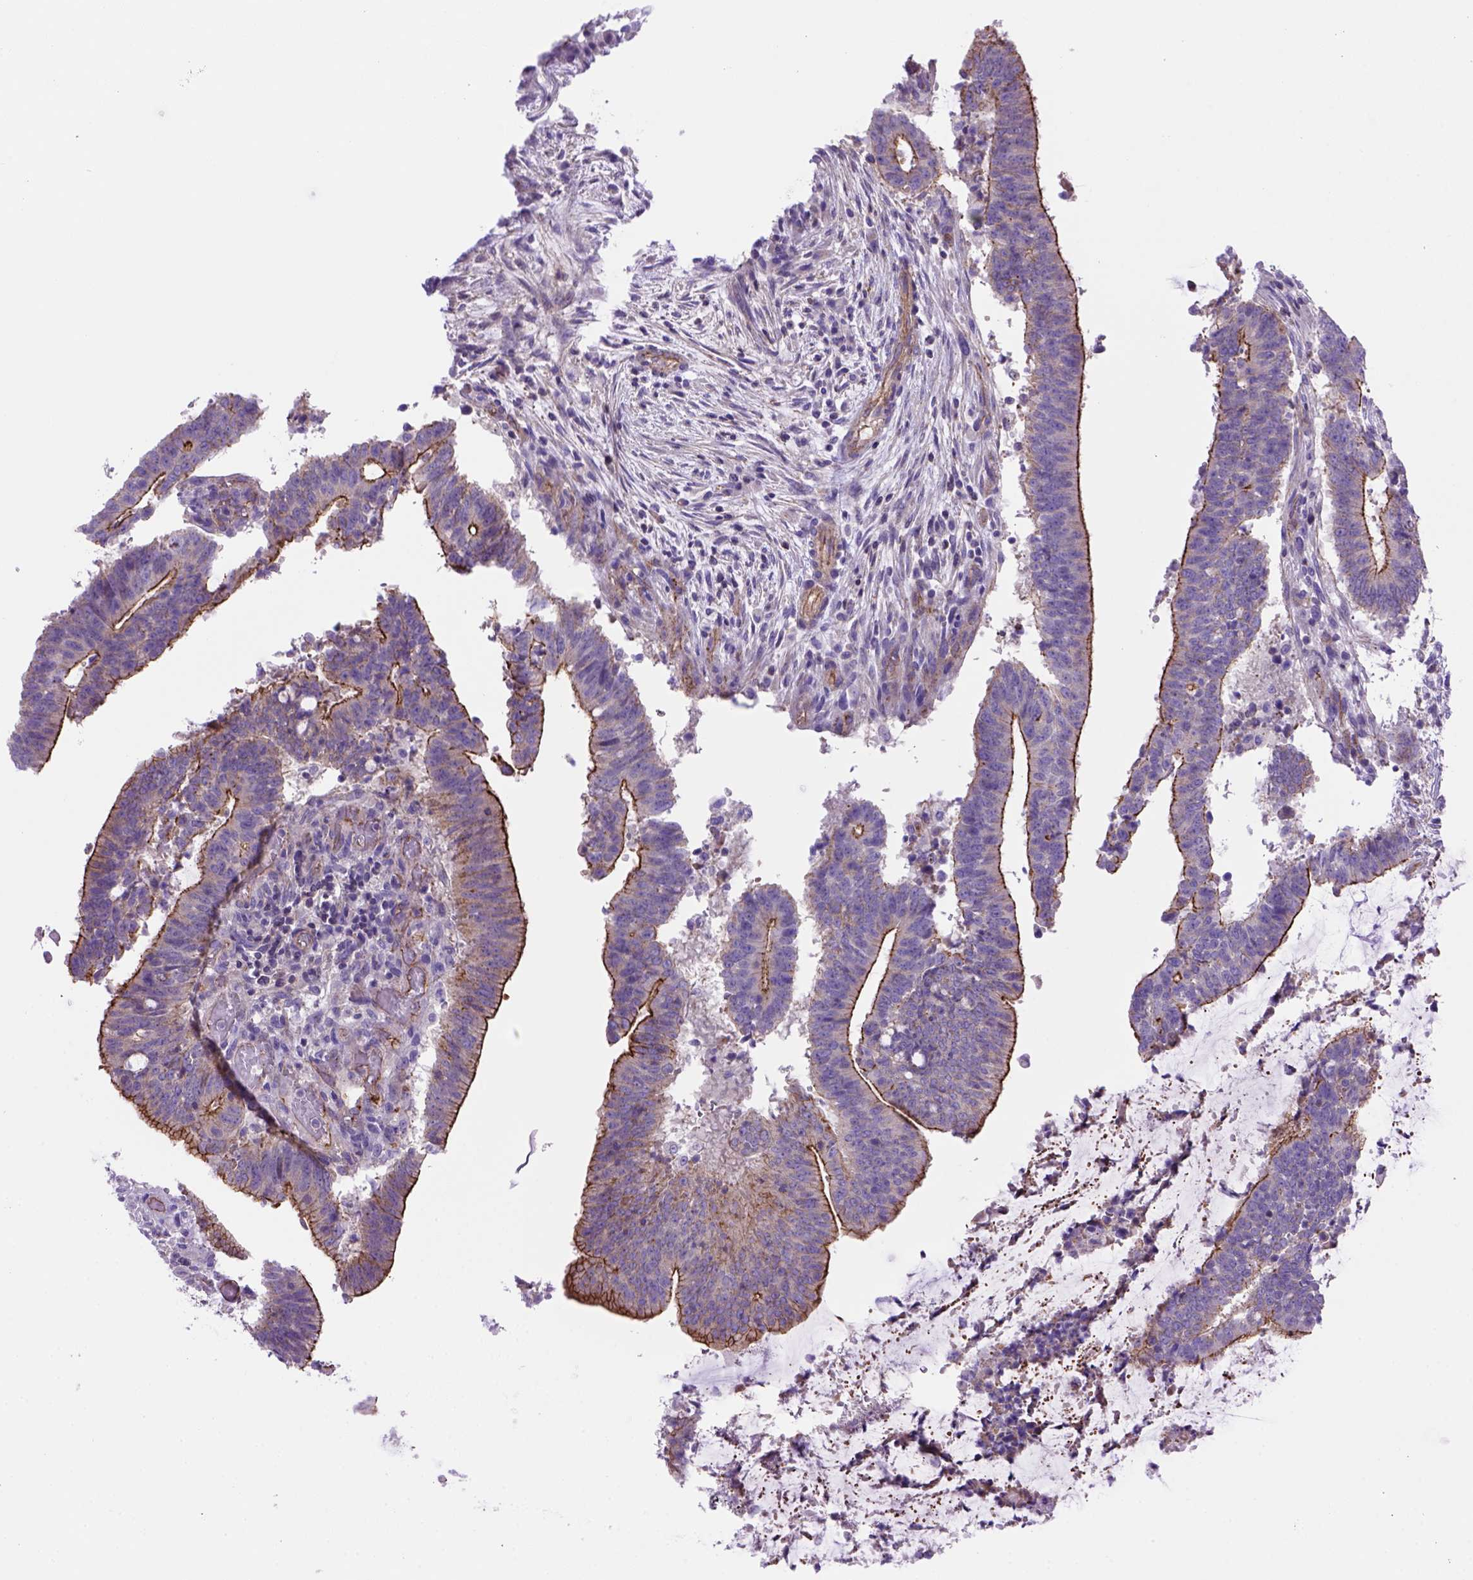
{"staining": {"intensity": "strong", "quantity": ">75%", "location": "cytoplasmic/membranous"}, "tissue": "colorectal cancer", "cell_type": "Tumor cells", "image_type": "cancer", "snomed": [{"axis": "morphology", "description": "Adenocarcinoma, NOS"}, {"axis": "topography", "description": "Colon"}], "caption": "Immunohistochemical staining of human colorectal cancer demonstrates strong cytoplasmic/membranous protein staining in approximately >75% of tumor cells.", "gene": "PEX12", "patient": {"sex": "female", "age": 43}}